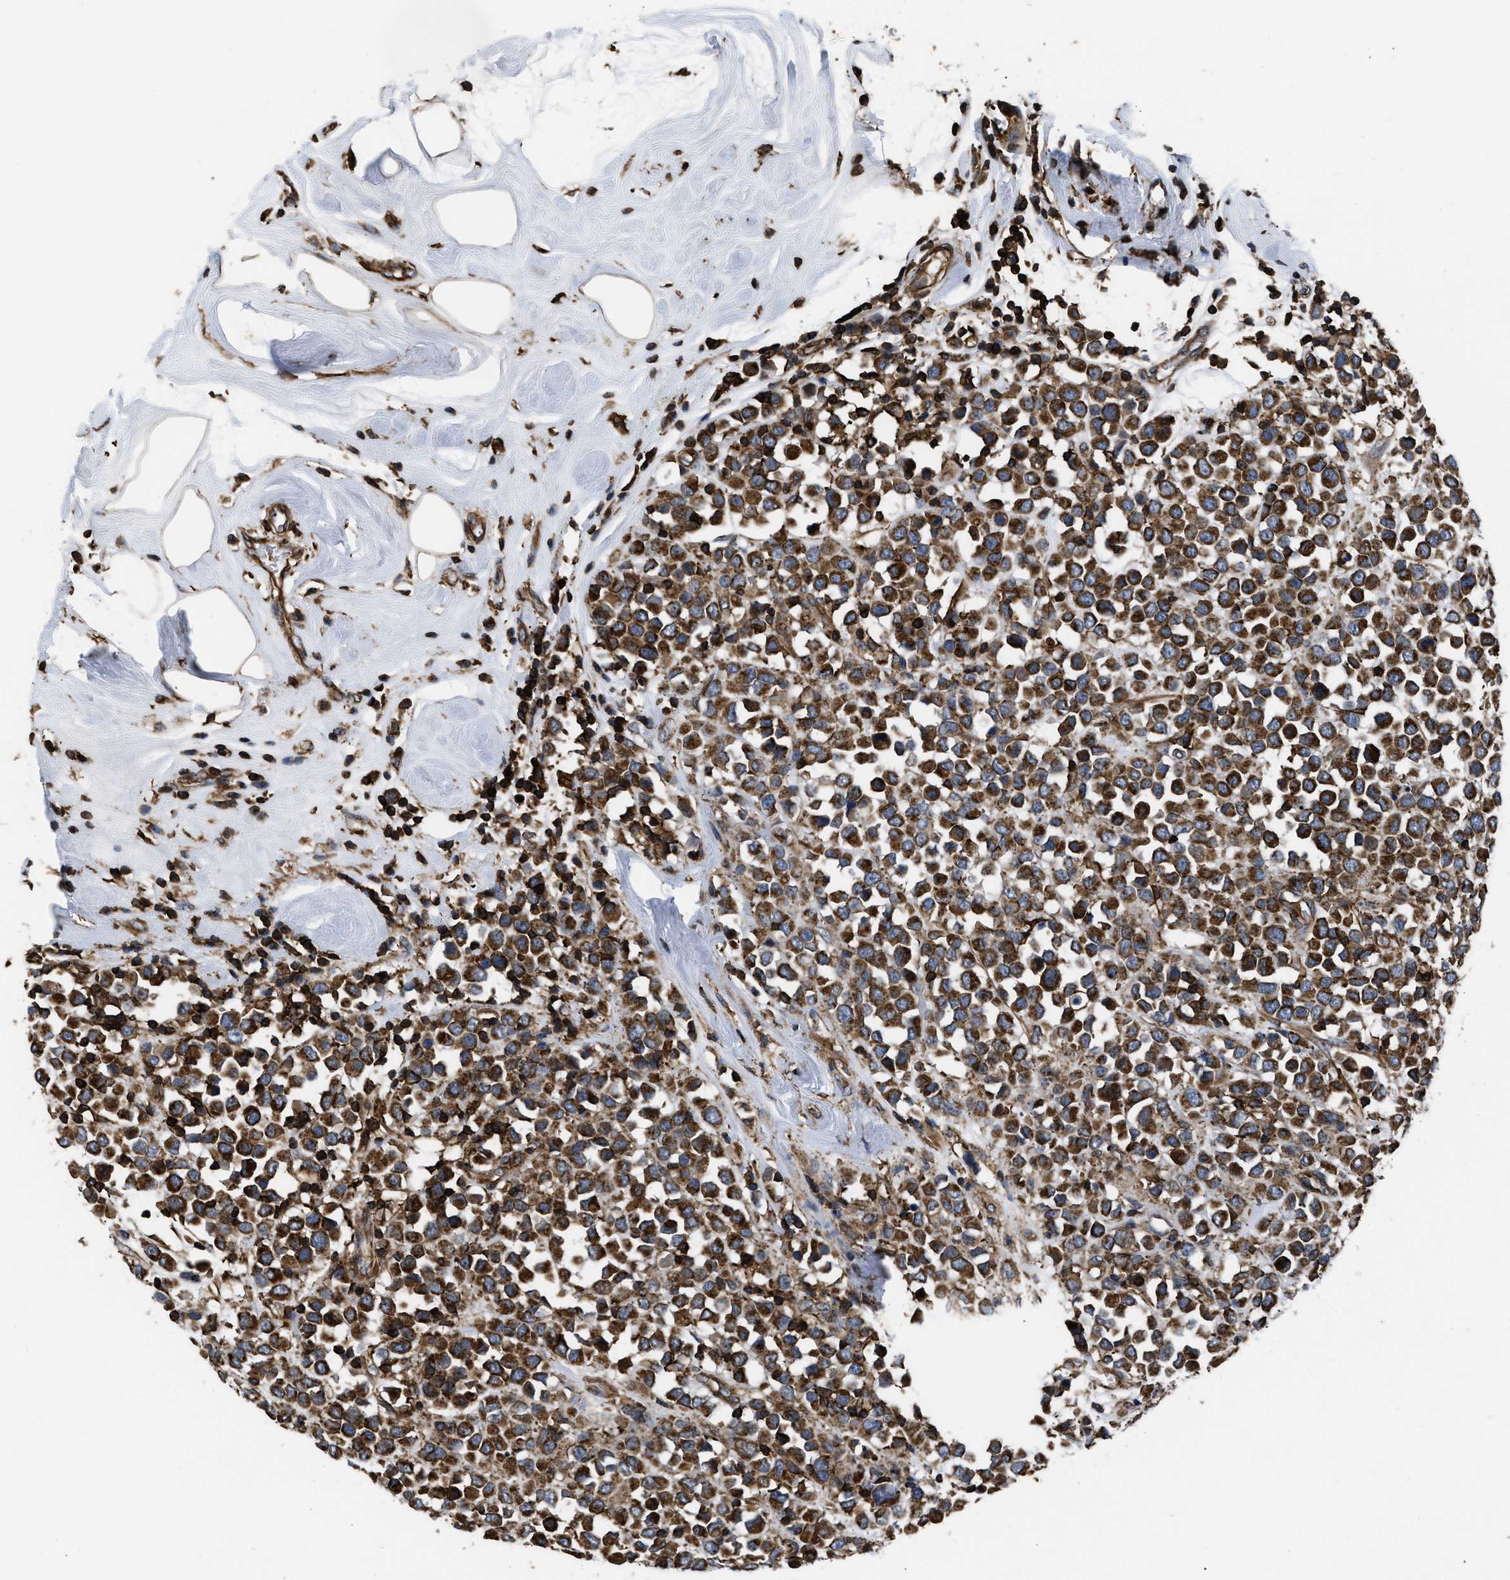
{"staining": {"intensity": "strong", "quantity": ">75%", "location": "cytoplasmic/membranous"}, "tissue": "breast cancer", "cell_type": "Tumor cells", "image_type": "cancer", "snomed": [{"axis": "morphology", "description": "Duct carcinoma"}, {"axis": "topography", "description": "Breast"}], "caption": "The immunohistochemical stain highlights strong cytoplasmic/membranous staining in tumor cells of infiltrating ductal carcinoma (breast) tissue.", "gene": "SCUBE2", "patient": {"sex": "female", "age": 61}}